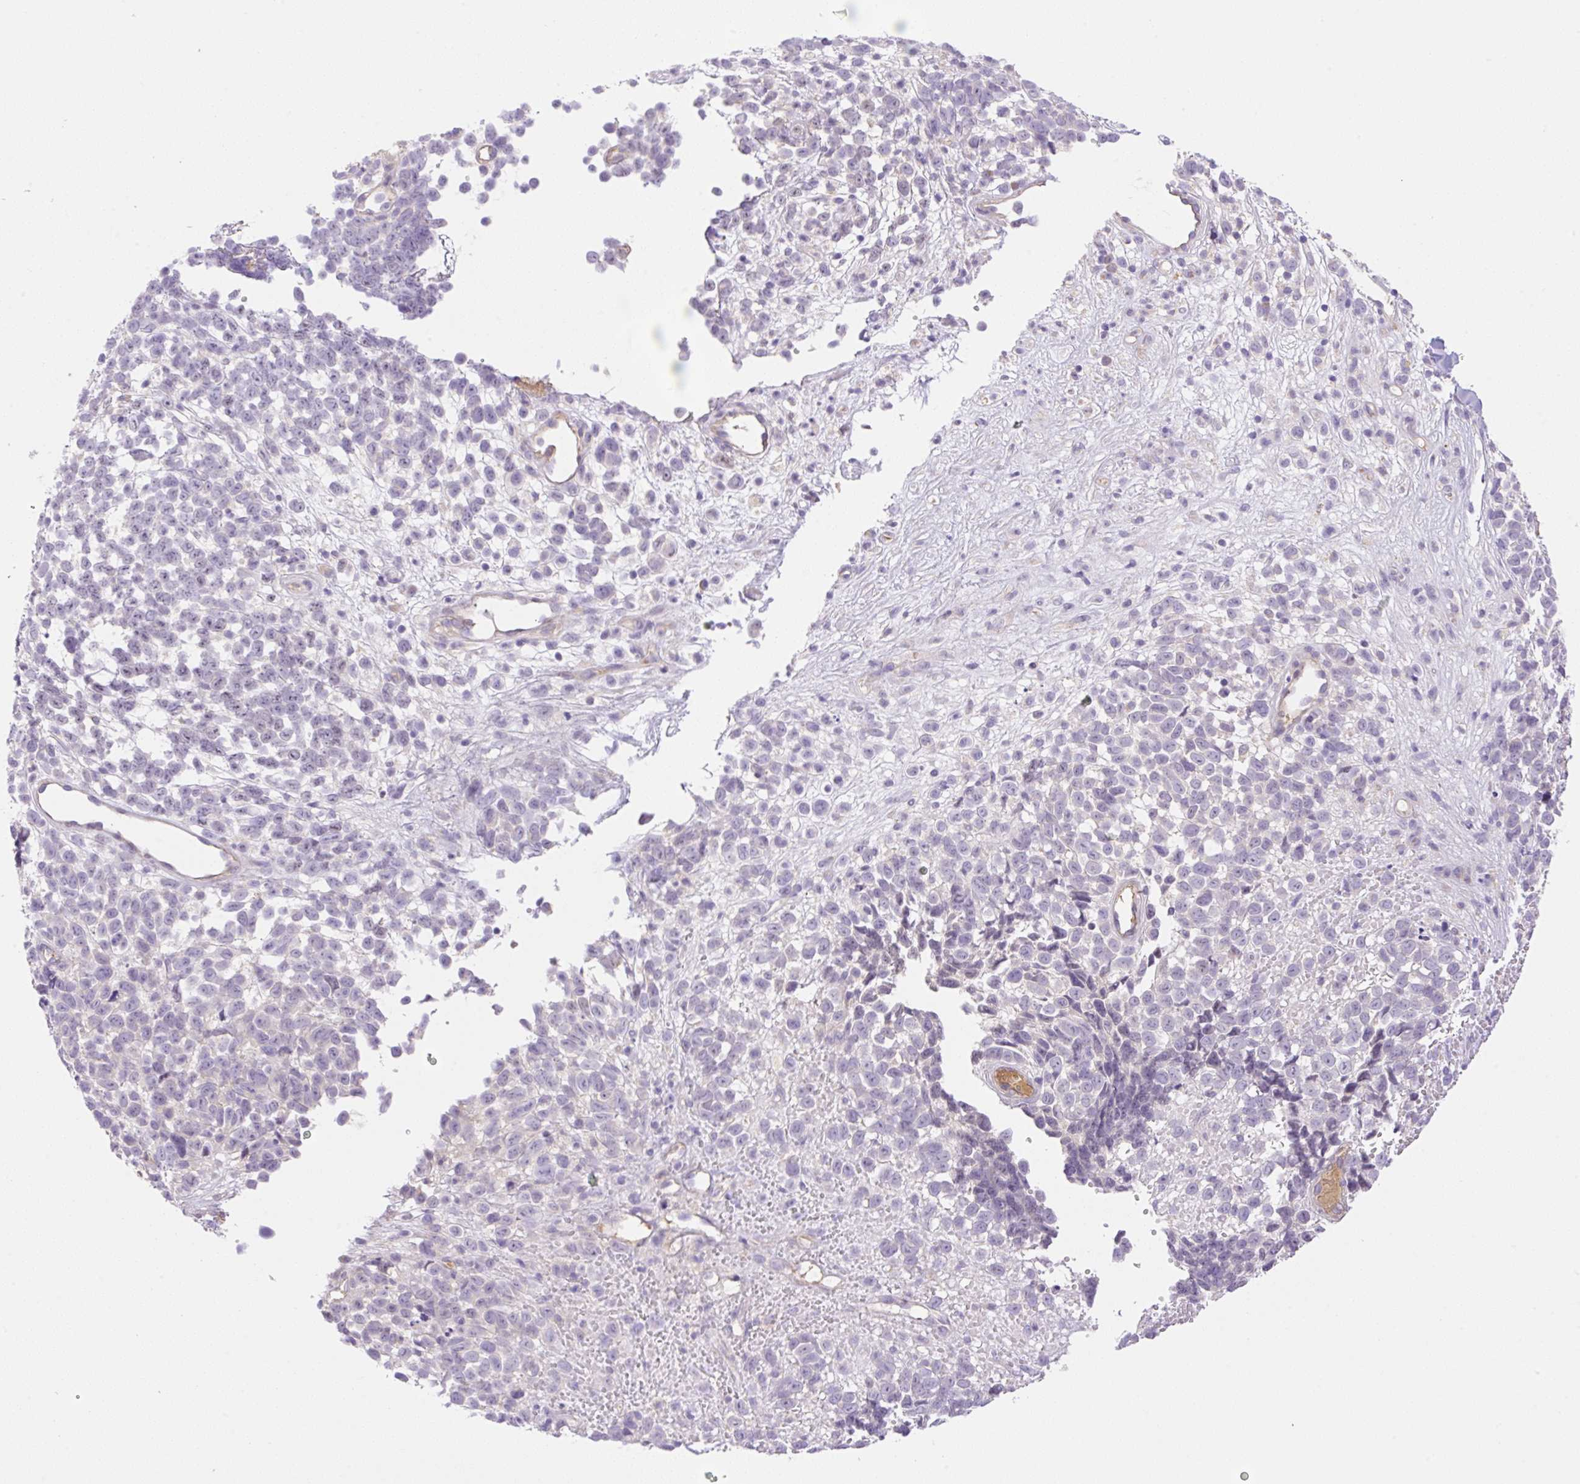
{"staining": {"intensity": "negative", "quantity": "none", "location": "none"}, "tissue": "melanoma", "cell_type": "Tumor cells", "image_type": "cancer", "snomed": [{"axis": "morphology", "description": "Malignant melanoma, NOS"}, {"axis": "topography", "description": "Nose, NOS"}], "caption": "IHC photomicrograph of human melanoma stained for a protein (brown), which reveals no positivity in tumor cells.", "gene": "DENND5A", "patient": {"sex": "female", "age": 48}}